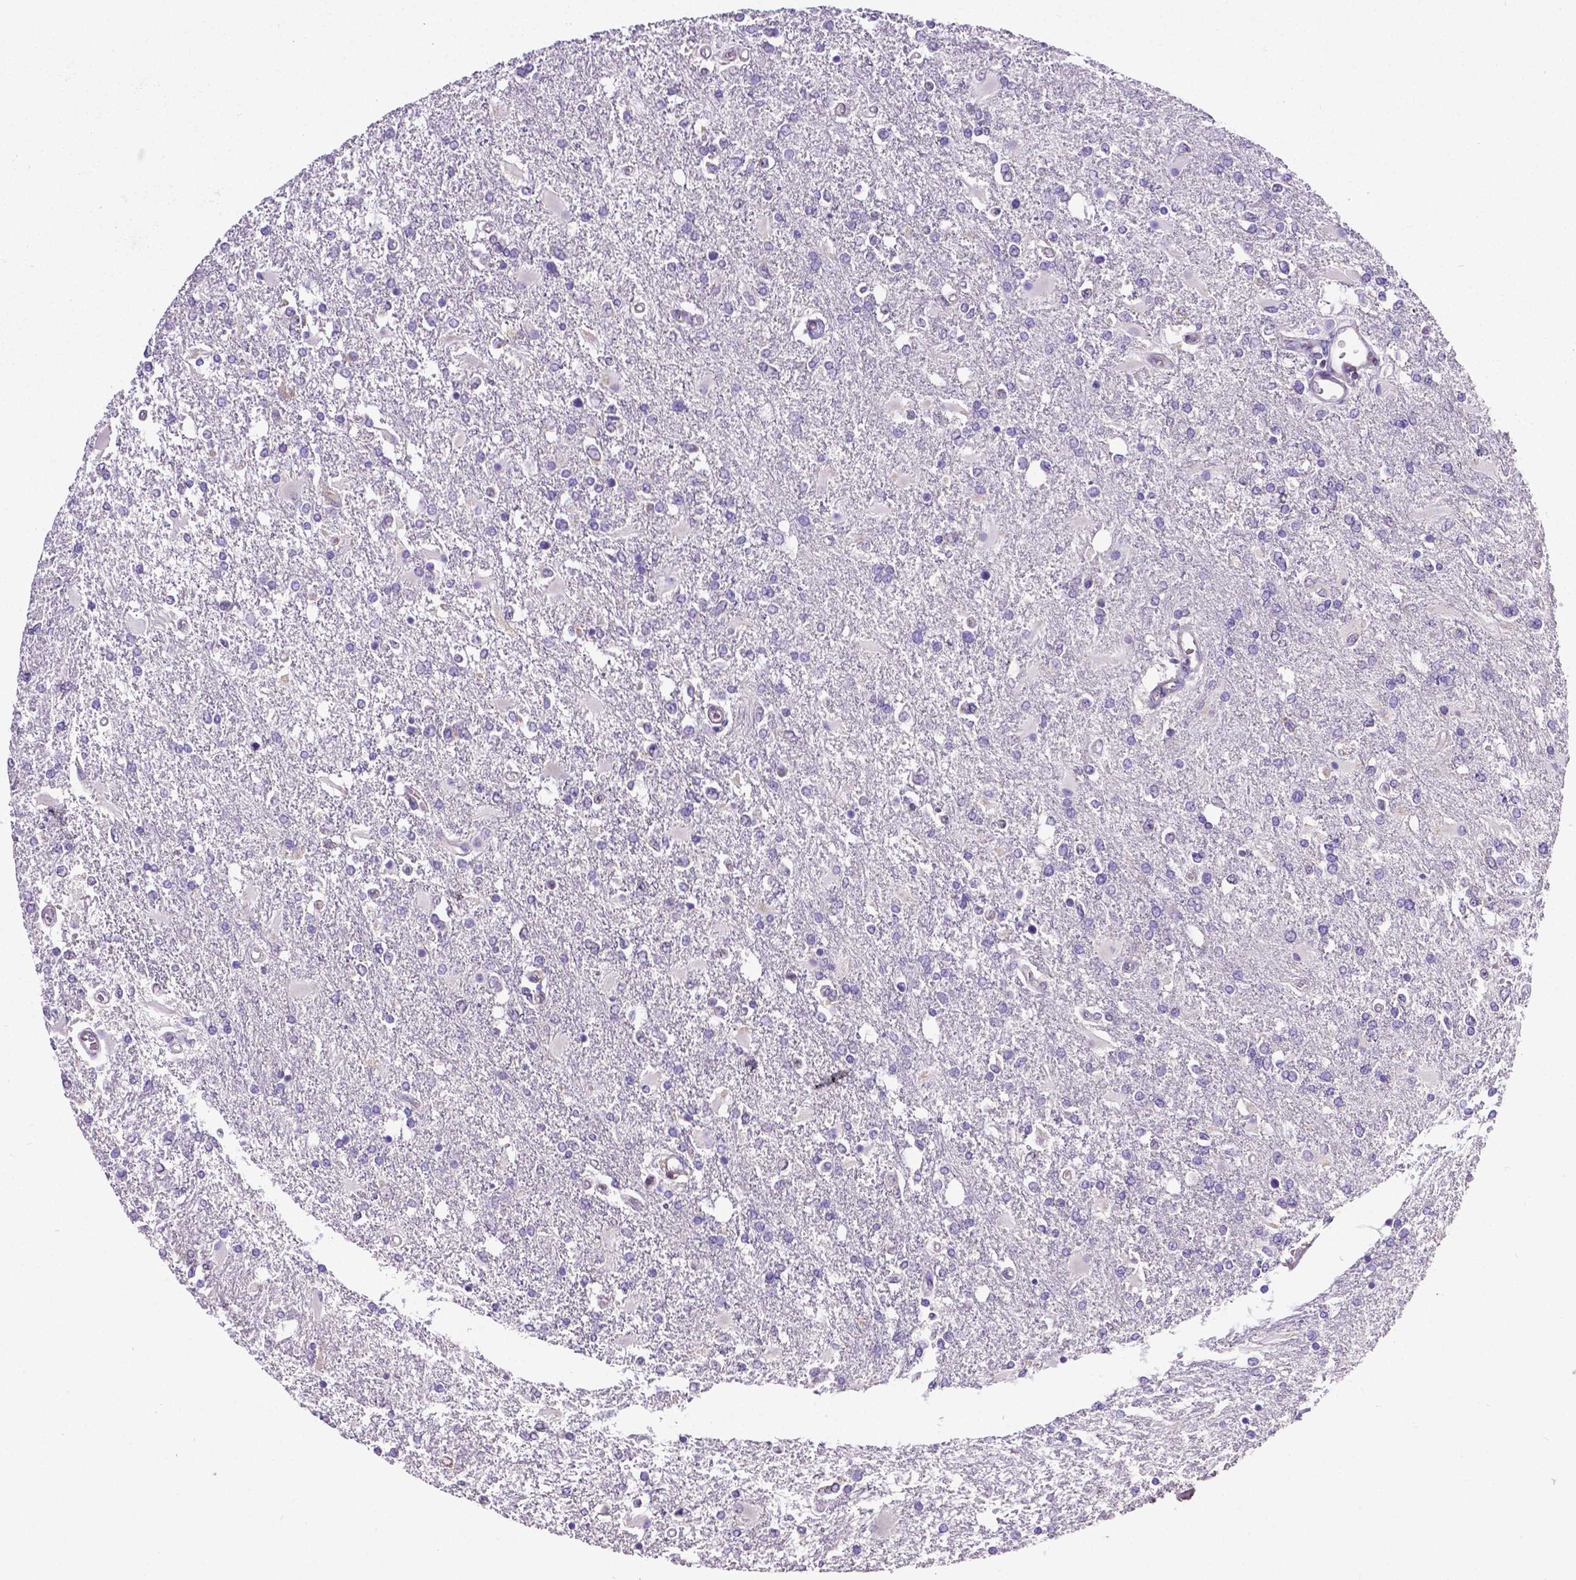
{"staining": {"intensity": "negative", "quantity": "none", "location": "none"}, "tissue": "glioma", "cell_type": "Tumor cells", "image_type": "cancer", "snomed": [{"axis": "morphology", "description": "Glioma, malignant, High grade"}, {"axis": "topography", "description": "Cerebral cortex"}], "caption": "Immunohistochemistry (IHC) micrograph of human malignant high-grade glioma stained for a protein (brown), which displays no expression in tumor cells. (DAB IHC with hematoxylin counter stain).", "gene": "MCL1", "patient": {"sex": "male", "age": 79}}